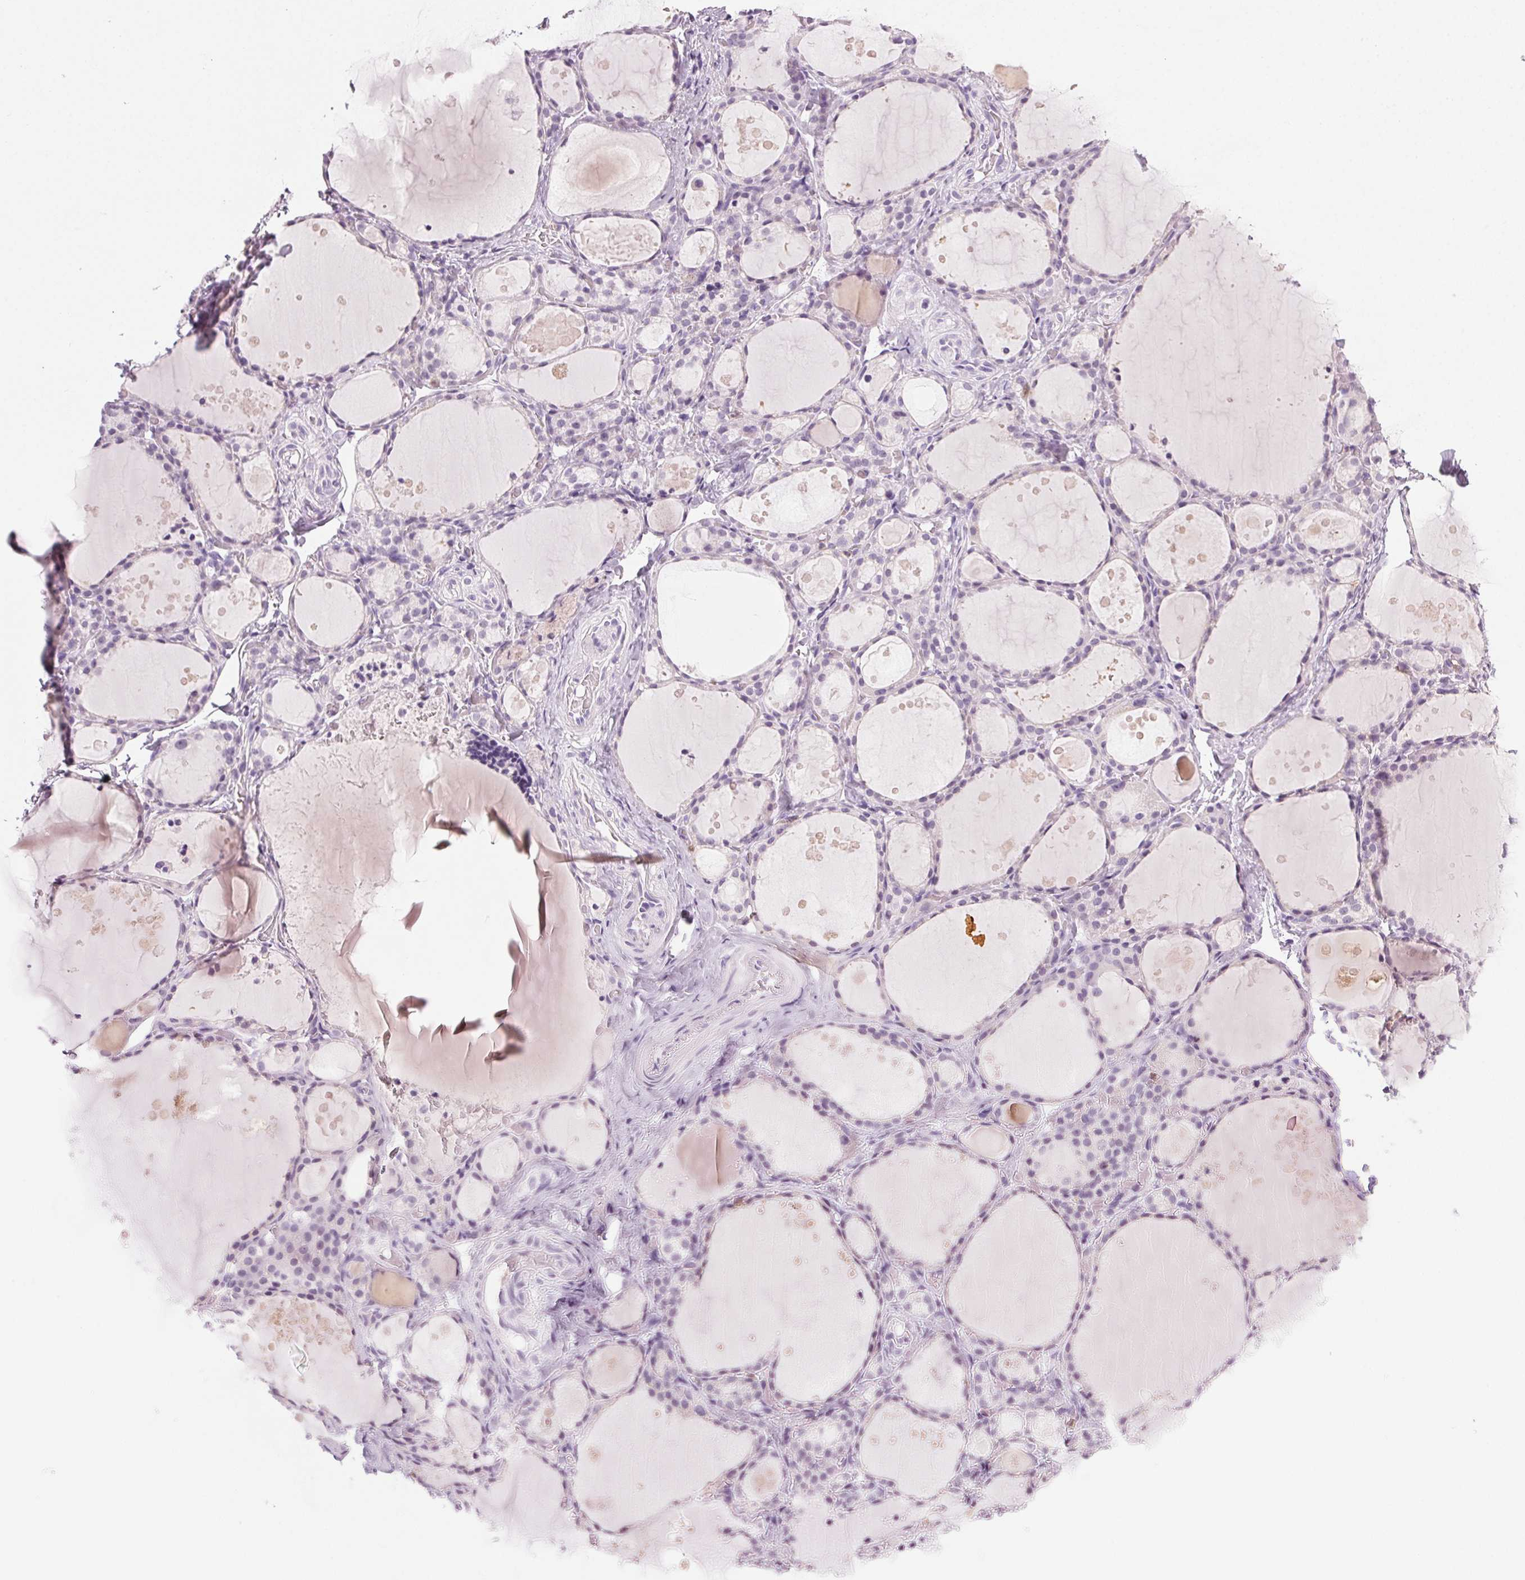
{"staining": {"intensity": "negative", "quantity": "none", "location": "none"}, "tissue": "thyroid gland", "cell_type": "Glandular cells", "image_type": "normal", "snomed": [{"axis": "morphology", "description": "Normal tissue, NOS"}, {"axis": "topography", "description": "Thyroid gland"}], "caption": "This photomicrograph is of unremarkable thyroid gland stained with immunohistochemistry (IHC) to label a protein in brown with the nuclei are counter-stained blue. There is no staining in glandular cells.", "gene": "MPO", "patient": {"sex": "male", "age": 68}}